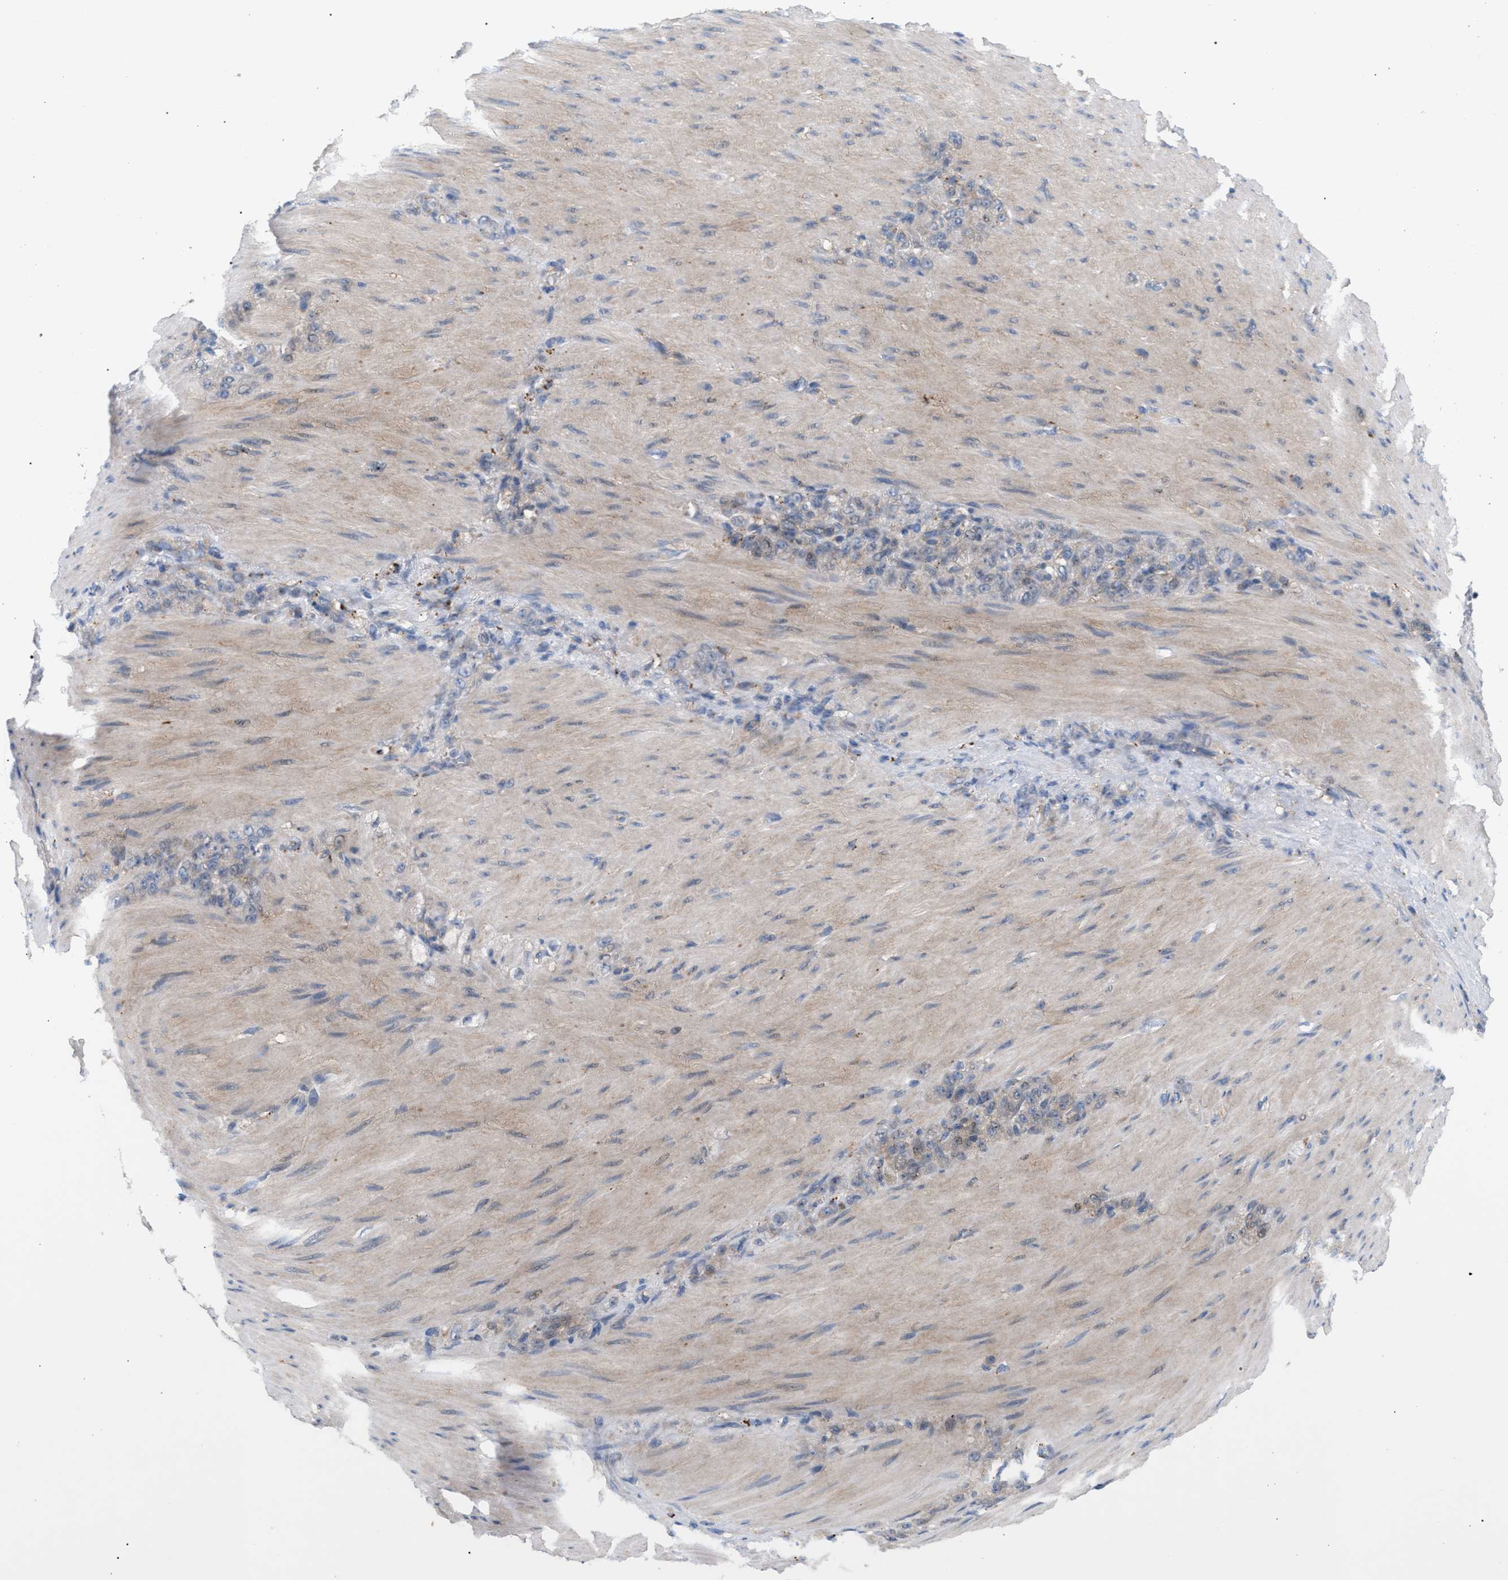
{"staining": {"intensity": "negative", "quantity": "none", "location": "none"}, "tissue": "stomach cancer", "cell_type": "Tumor cells", "image_type": "cancer", "snomed": [{"axis": "morphology", "description": "Normal tissue, NOS"}, {"axis": "morphology", "description": "Adenocarcinoma, NOS"}, {"axis": "topography", "description": "Stomach"}], "caption": "Immunohistochemical staining of stomach cancer (adenocarcinoma) reveals no significant staining in tumor cells. (Brightfield microscopy of DAB immunohistochemistry (IHC) at high magnification).", "gene": "MBTD1", "patient": {"sex": "male", "age": 82}}